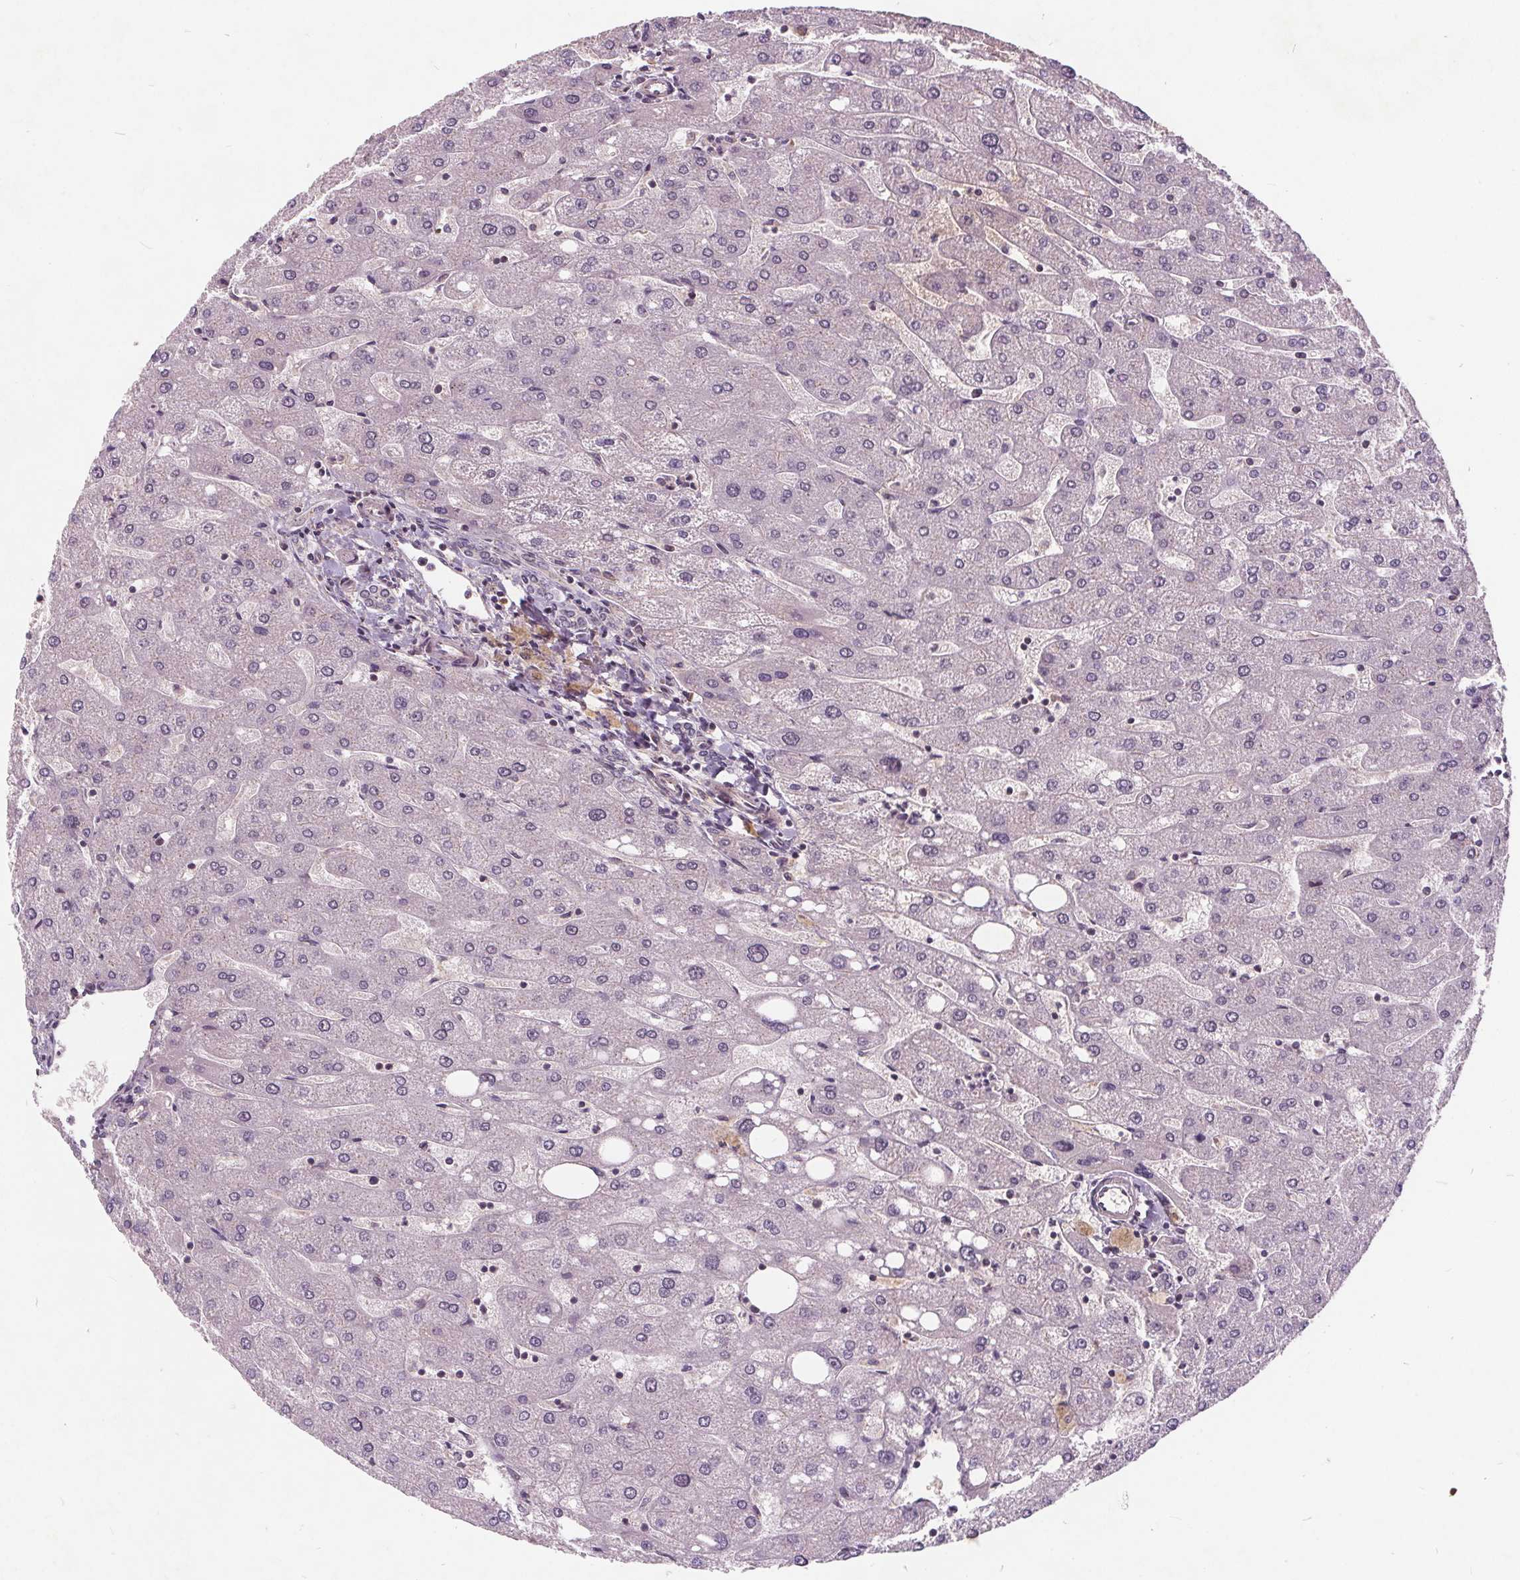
{"staining": {"intensity": "negative", "quantity": "none", "location": "none"}, "tissue": "liver", "cell_type": "Cholangiocytes", "image_type": "normal", "snomed": [{"axis": "morphology", "description": "Normal tissue, NOS"}, {"axis": "topography", "description": "Liver"}], "caption": "Protein analysis of unremarkable liver demonstrates no significant staining in cholangiocytes.", "gene": "CSNK1G2", "patient": {"sex": "male", "age": 67}}